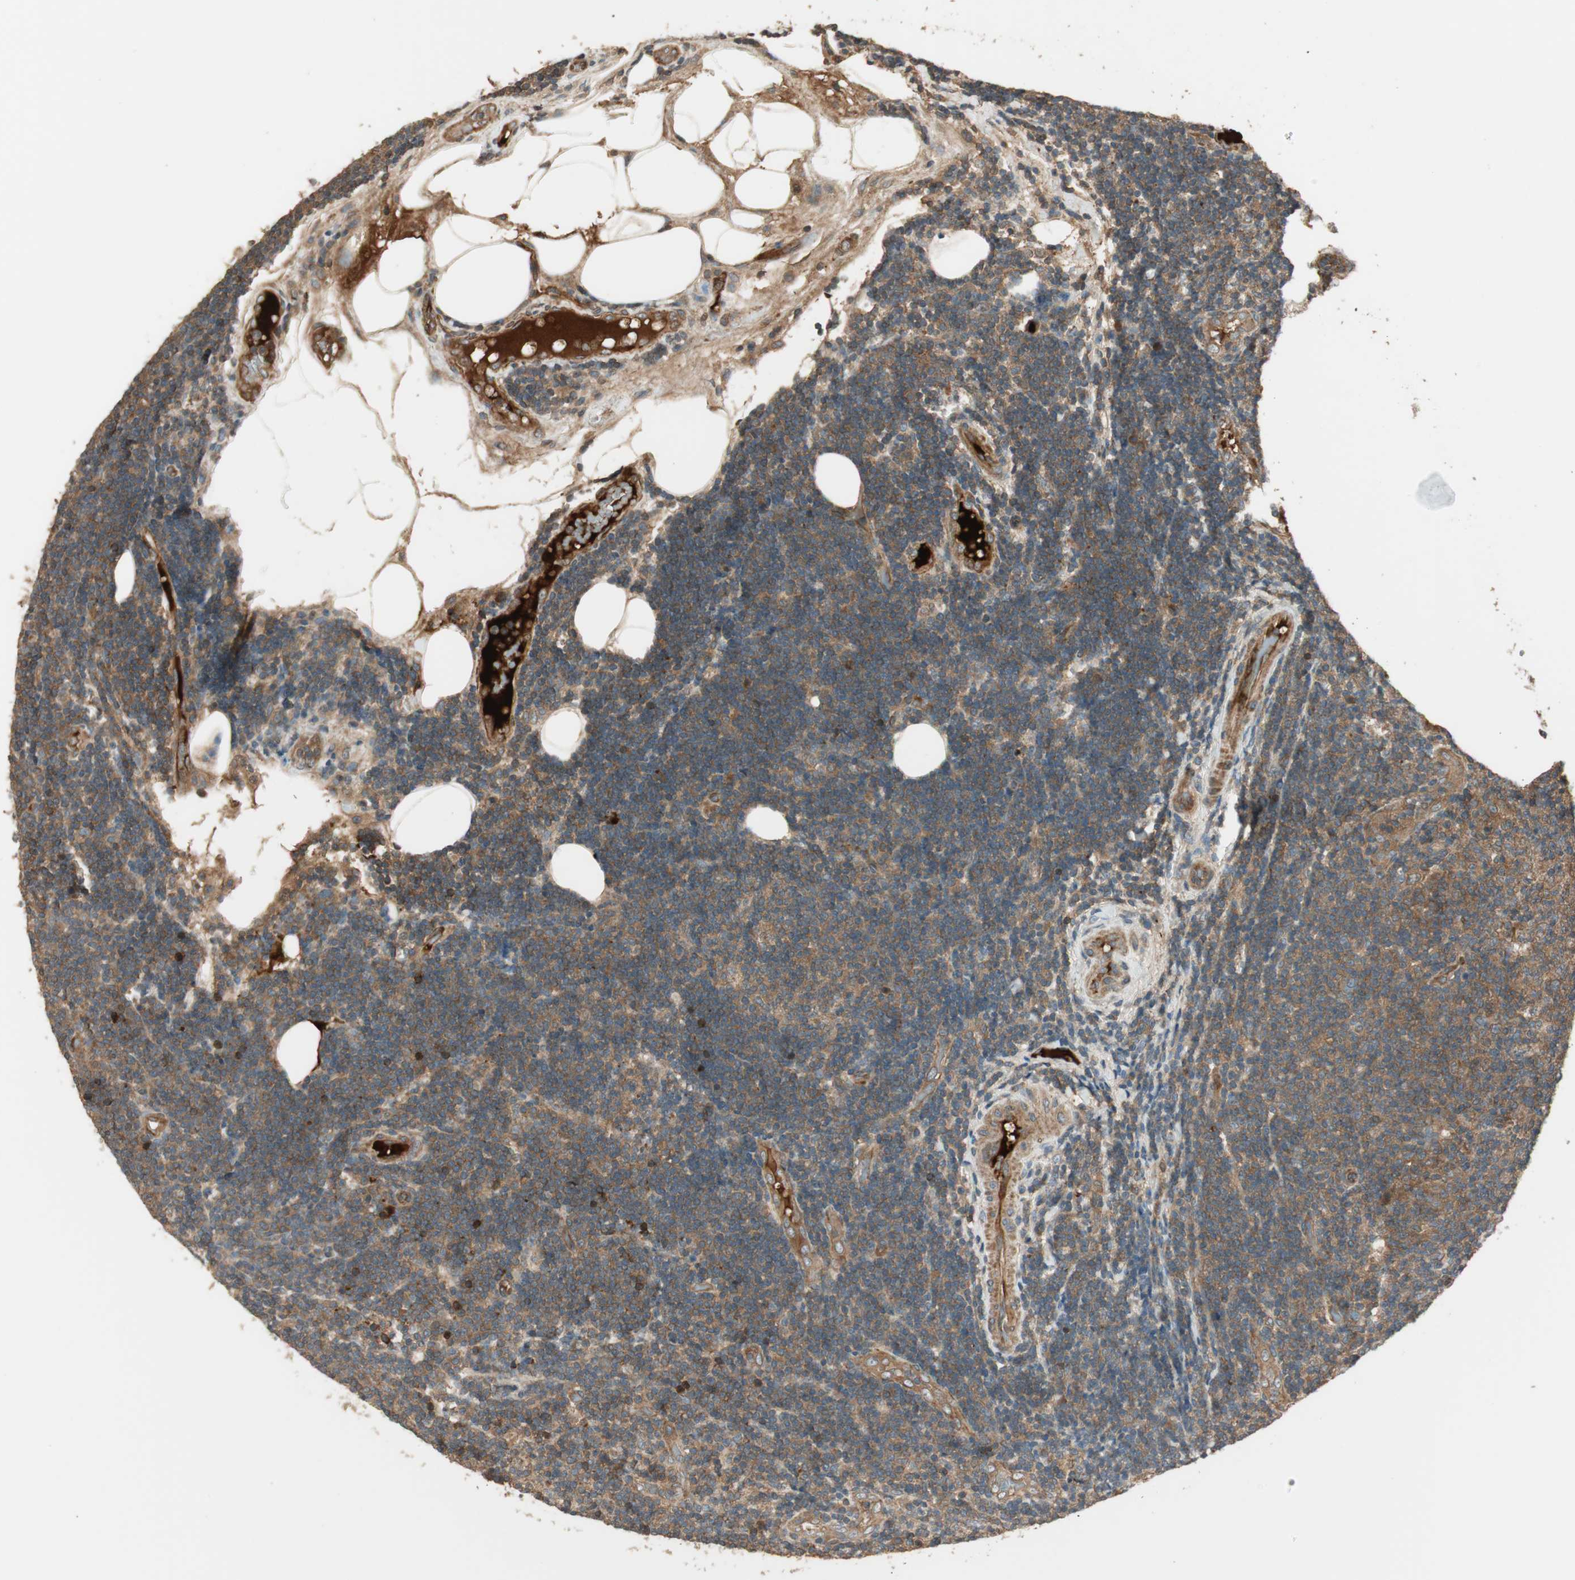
{"staining": {"intensity": "moderate", "quantity": "25%-75%", "location": "cytoplasmic/membranous"}, "tissue": "lymphoma", "cell_type": "Tumor cells", "image_type": "cancer", "snomed": [{"axis": "morphology", "description": "Malignant lymphoma, non-Hodgkin's type, Low grade"}, {"axis": "topography", "description": "Lymph node"}], "caption": "Brown immunohistochemical staining in human low-grade malignant lymphoma, non-Hodgkin's type displays moderate cytoplasmic/membranous positivity in approximately 25%-75% of tumor cells.", "gene": "PFDN5", "patient": {"sex": "male", "age": 83}}